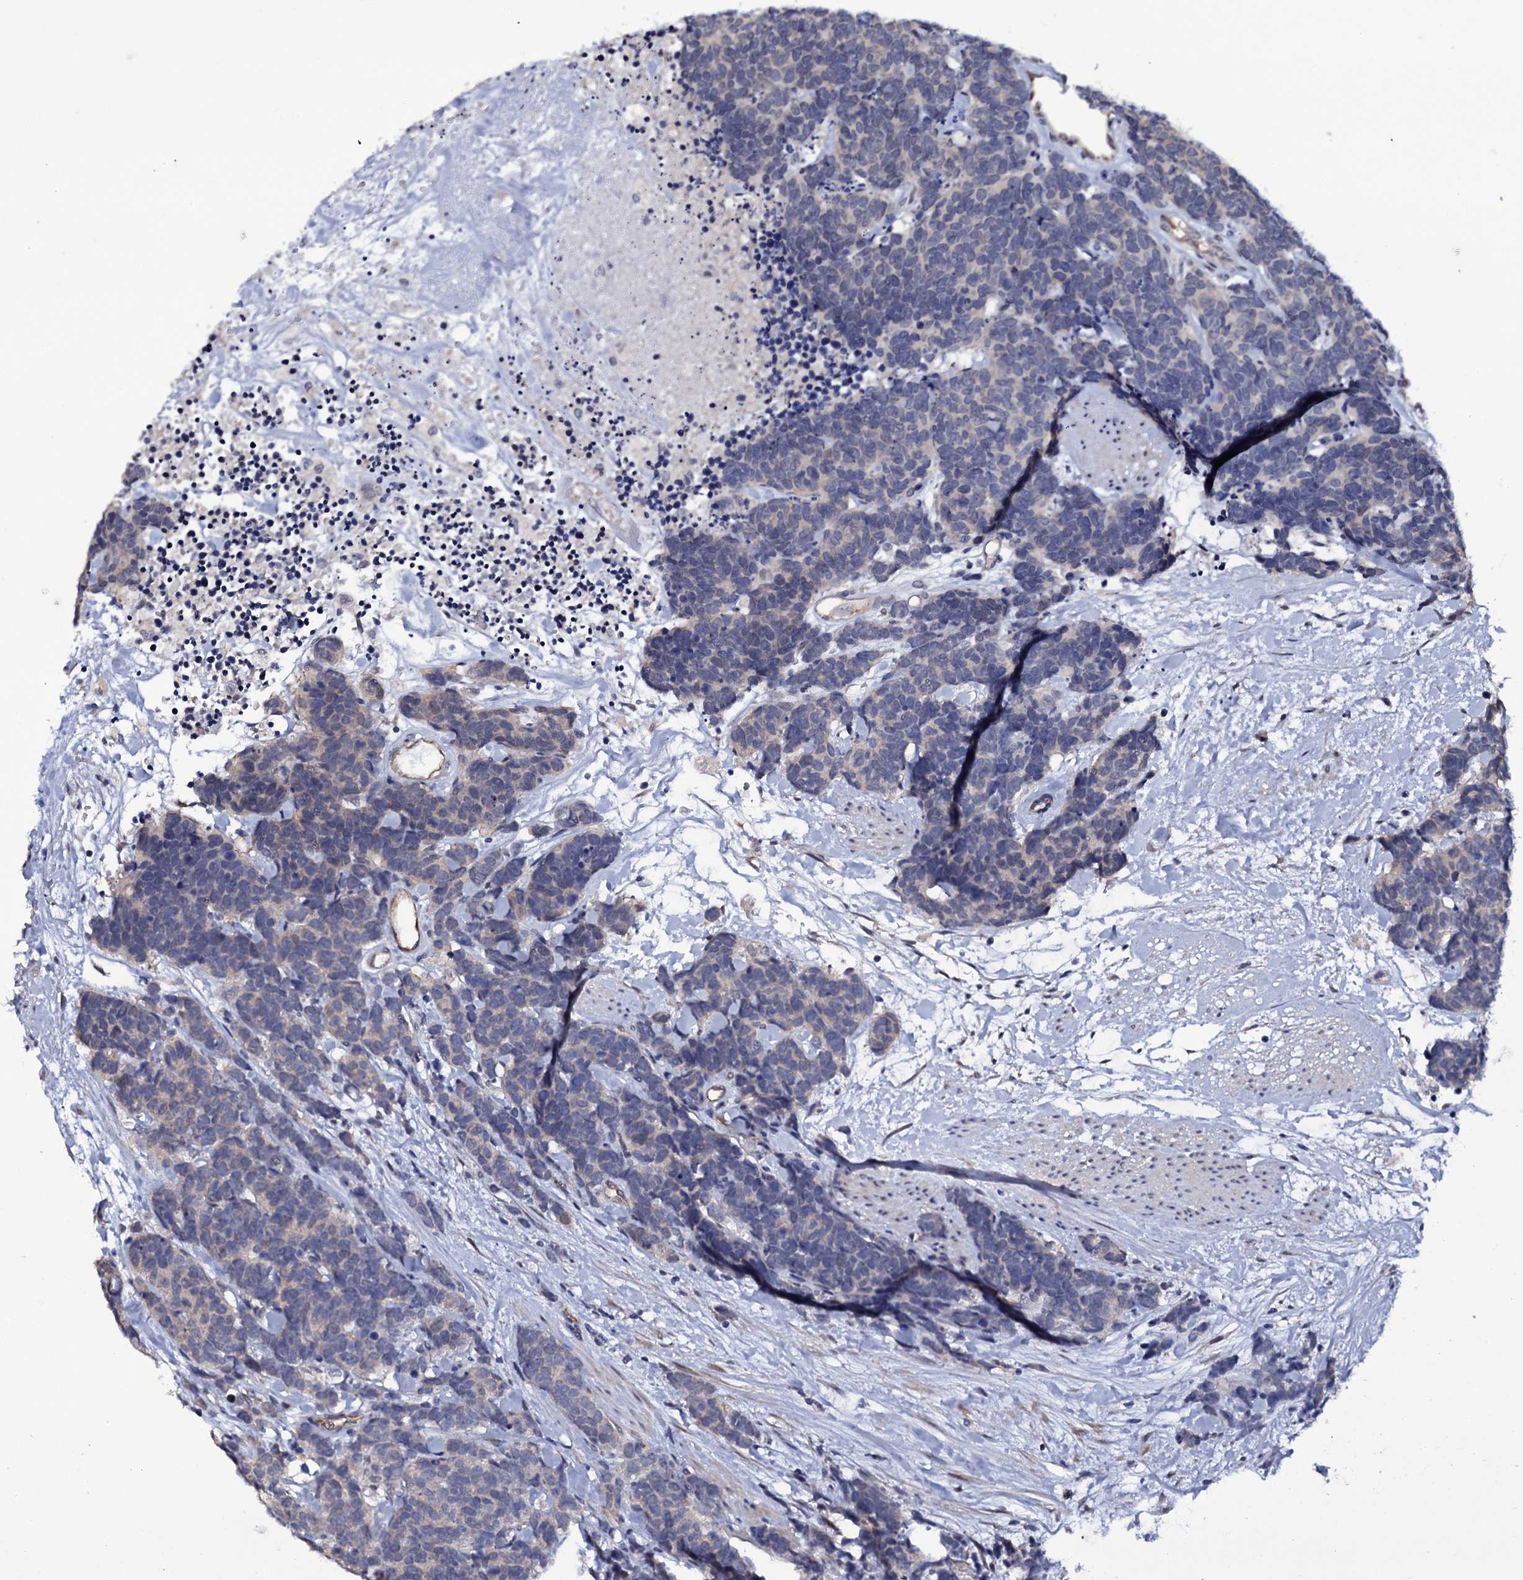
{"staining": {"intensity": "negative", "quantity": "none", "location": "none"}, "tissue": "carcinoid", "cell_type": "Tumor cells", "image_type": "cancer", "snomed": [{"axis": "morphology", "description": "Carcinoma, NOS"}, {"axis": "morphology", "description": "Carcinoid, malignant, NOS"}, {"axis": "topography", "description": "Urinary bladder"}], "caption": "IHC of malignant carcinoid shows no expression in tumor cells. Nuclei are stained in blue.", "gene": "GAREM1", "patient": {"sex": "male", "age": 57}}